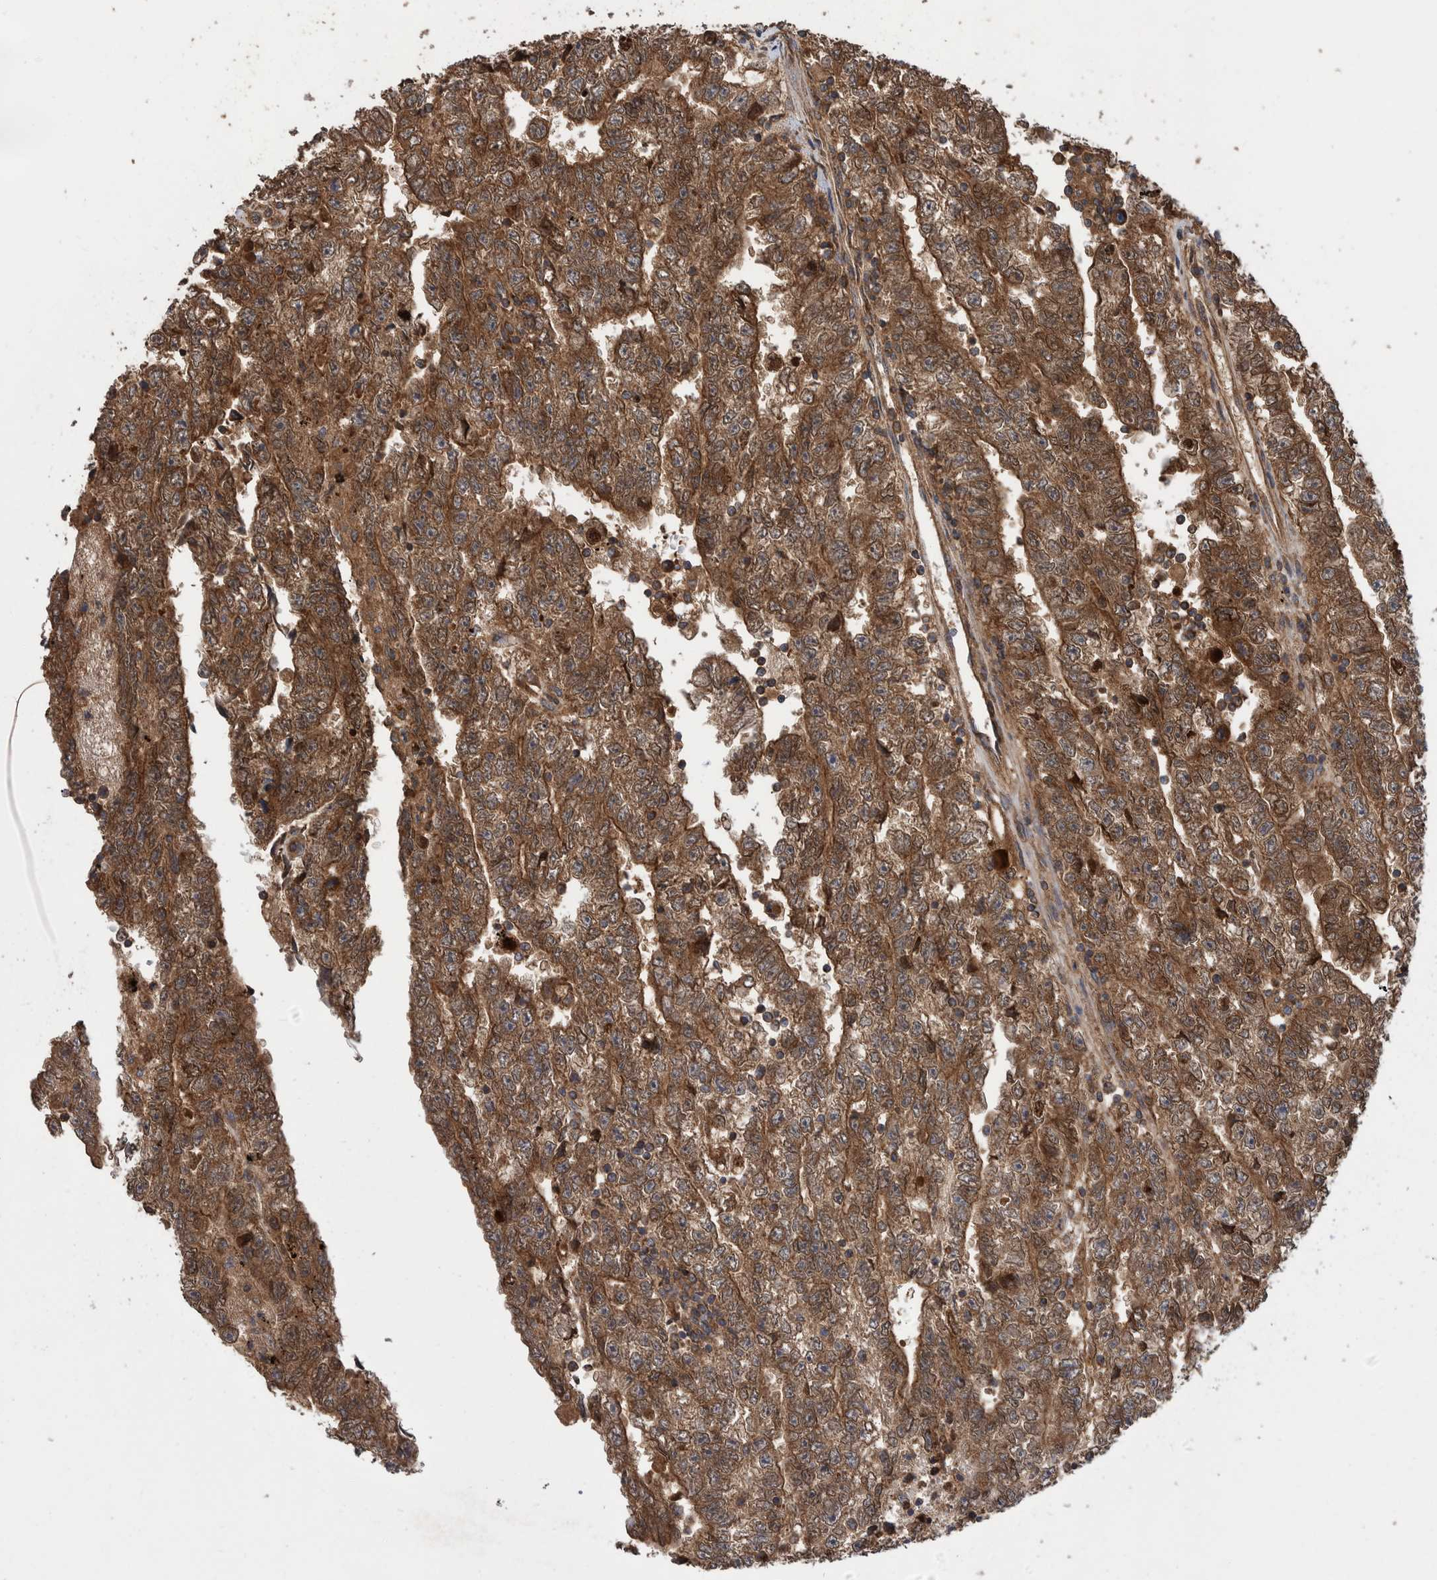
{"staining": {"intensity": "moderate", "quantity": ">75%", "location": "cytoplasmic/membranous"}, "tissue": "testis cancer", "cell_type": "Tumor cells", "image_type": "cancer", "snomed": [{"axis": "morphology", "description": "Carcinoma, Embryonal, NOS"}, {"axis": "topography", "description": "Testis"}], "caption": "Immunohistochemical staining of testis cancer shows moderate cytoplasmic/membranous protein staining in approximately >75% of tumor cells. (Brightfield microscopy of DAB IHC at high magnification).", "gene": "VBP1", "patient": {"sex": "male", "age": 25}}